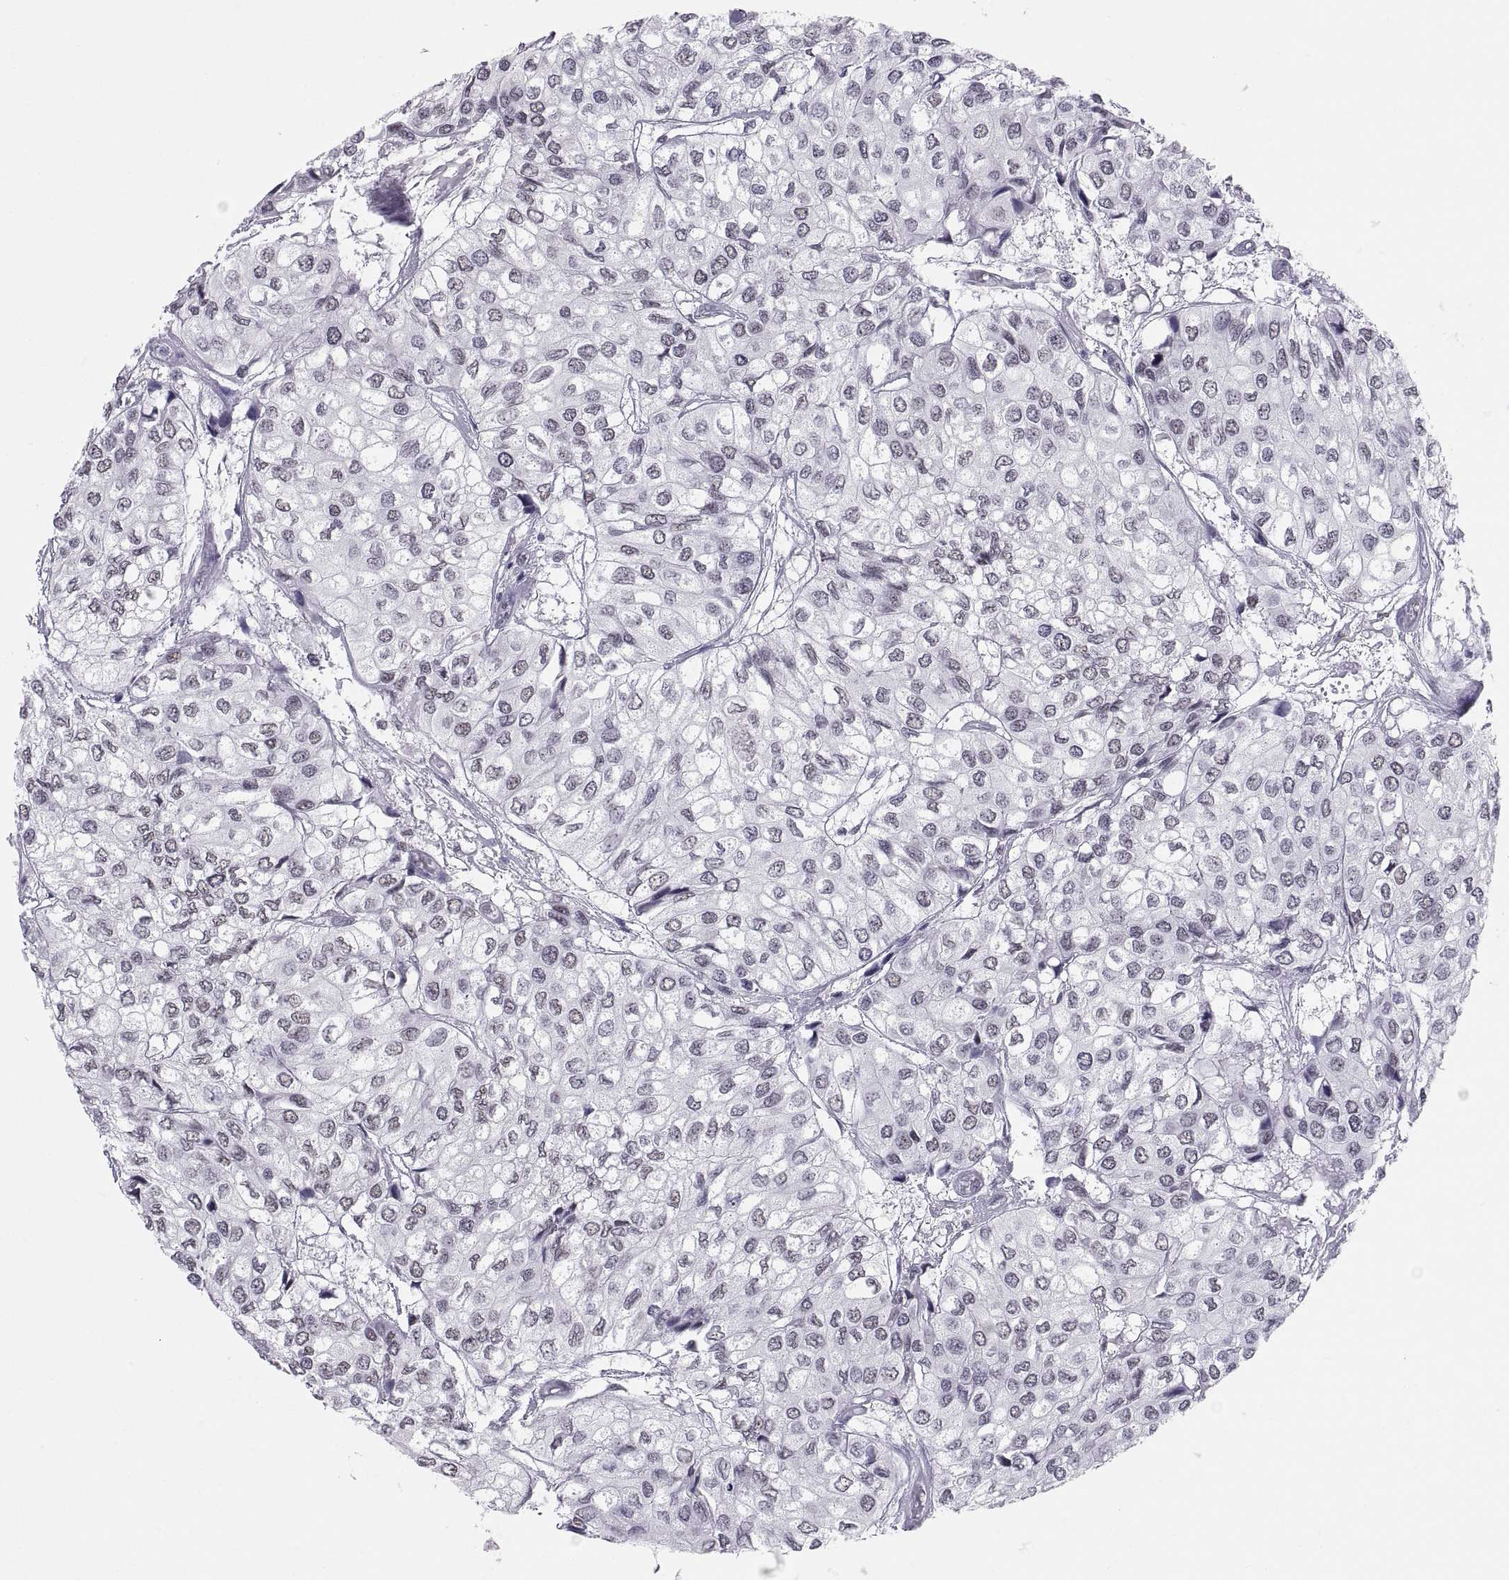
{"staining": {"intensity": "negative", "quantity": "none", "location": "none"}, "tissue": "urothelial cancer", "cell_type": "Tumor cells", "image_type": "cancer", "snomed": [{"axis": "morphology", "description": "Urothelial carcinoma, High grade"}, {"axis": "topography", "description": "Urinary bladder"}], "caption": "Tumor cells are negative for brown protein staining in high-grade urothelial carcinoma.", "gene": "NEUROD6", "patient": {"sex": "male", "age": 73}}